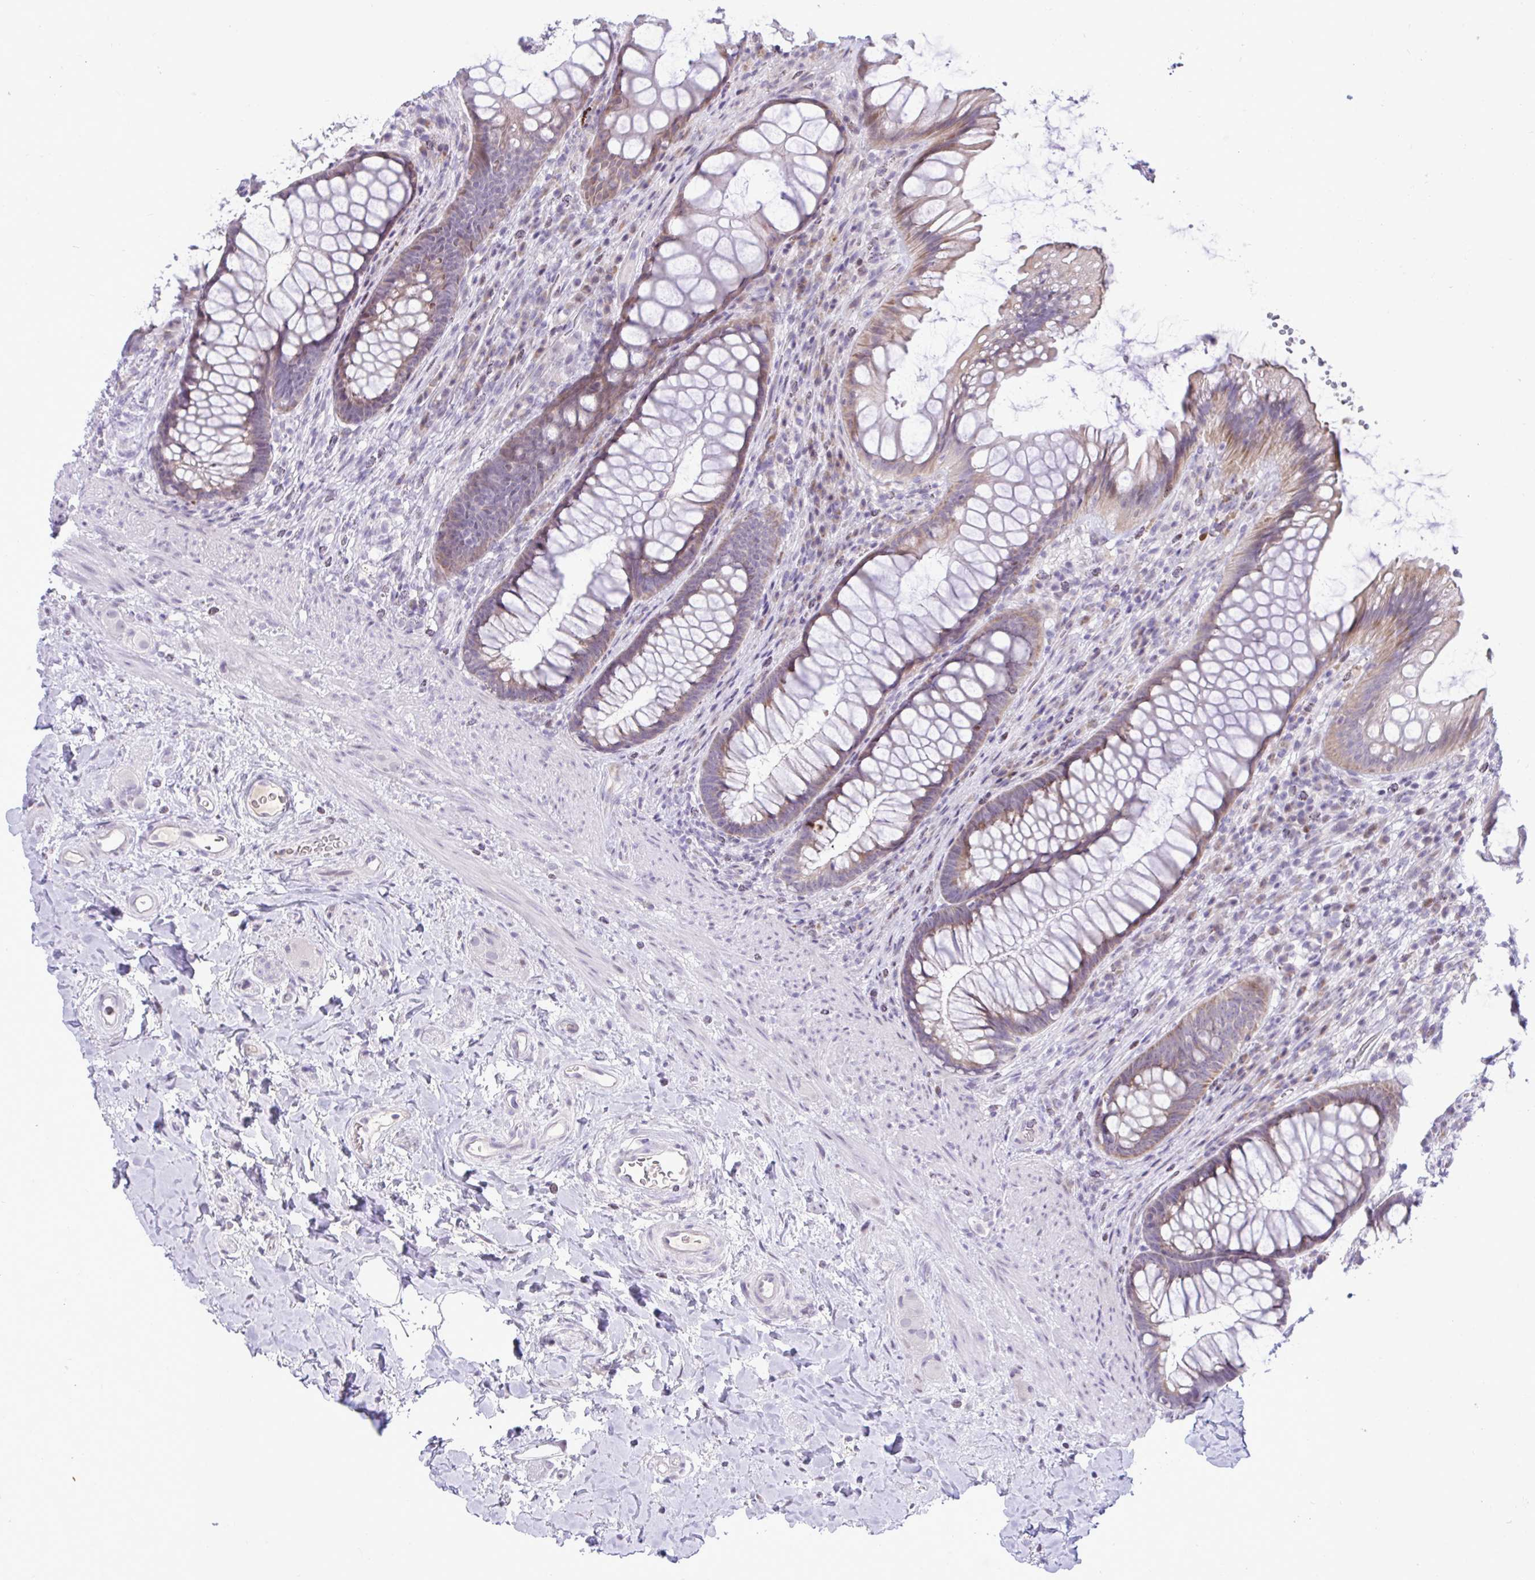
{"staining": {"intensity": "moderate", "quantity": "25%-75%", "location": "cytoplasmic/membranous,nuclear"}, "tissue": "rectum", "cell_type": "Glandular cells", "image_type": "normal", "snomed": [{"axis": "morphology", "description": "Normal tissue, NOS"}, {"axis": "topography", "description": "Rectum"}], "caption": "A histopathology image of human rectum stained for a protein demonstrates moderate cytoplasmic/membranous,nuclear brown staining in glandular cells. The staining was performed using DAB (3,3'-diaminobenzidine), with brown indicating positive protein expression. Nuclei are stained blue with hematoxylin.", "gene": "EPOP", "patient": {"sex": "male", "age": 53}}